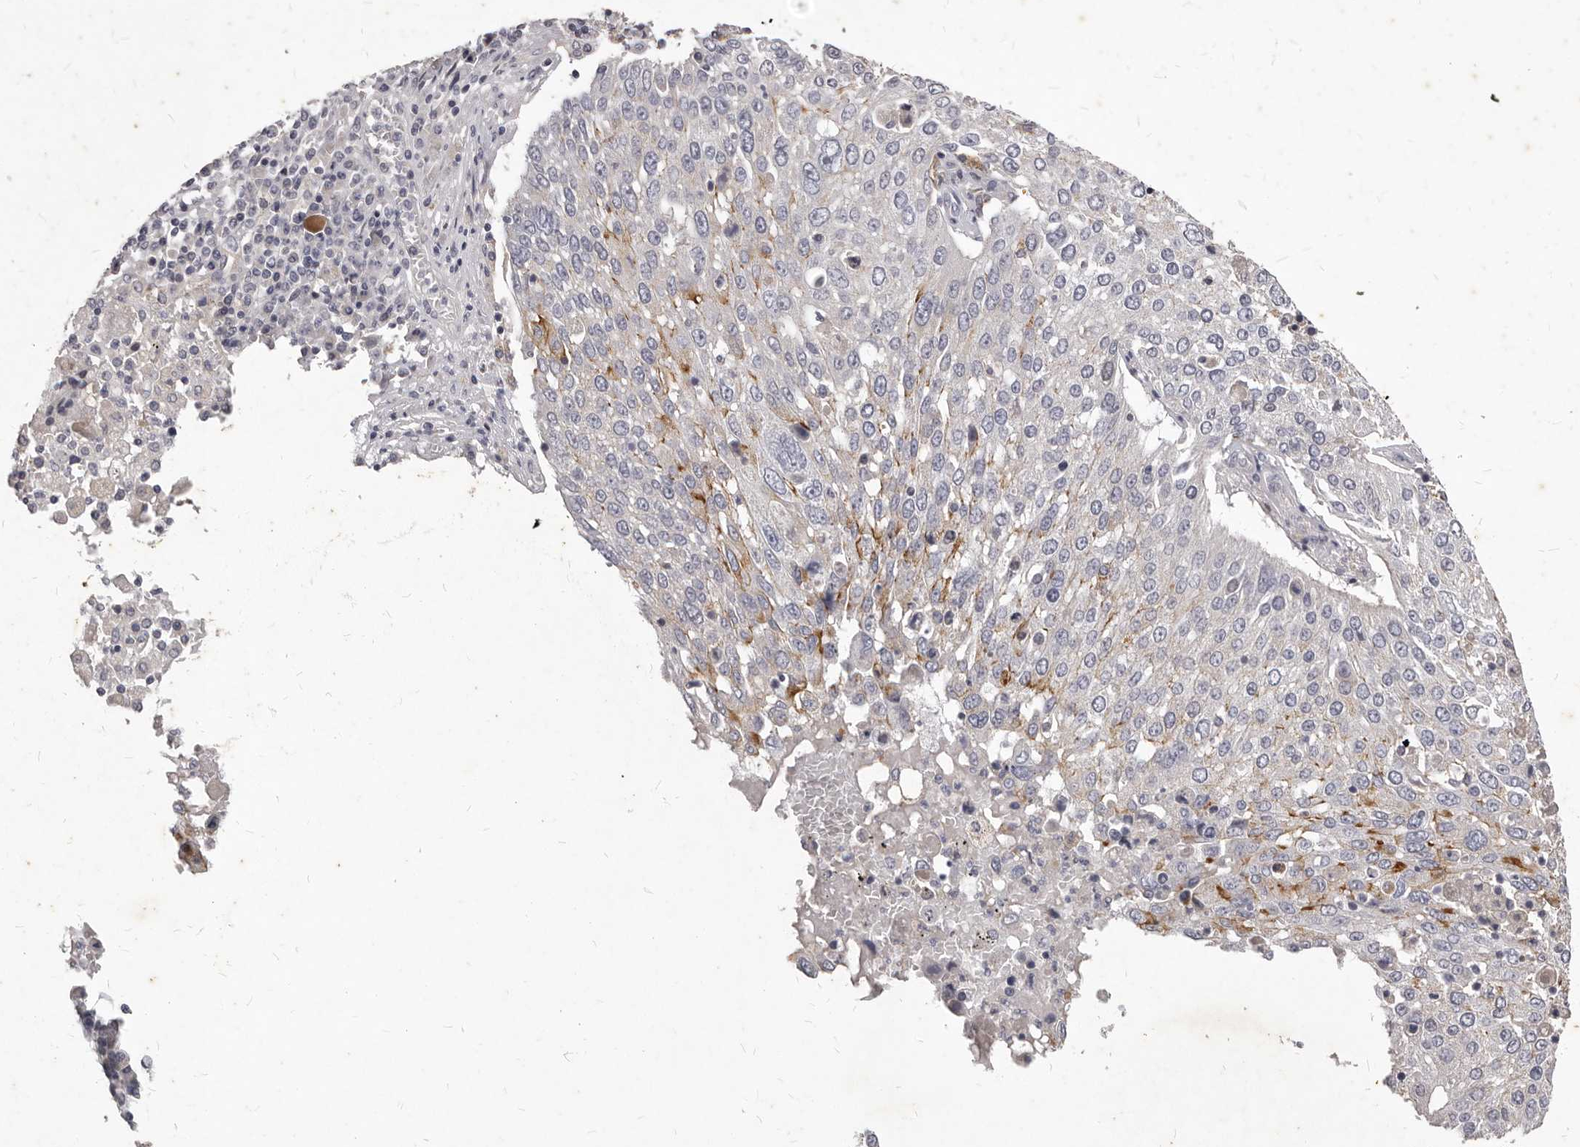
{"staining": {"intensity": "moderate", "quantity": "<25%", "location": "cytoplasmic/membranous"}, "tissue": "lung cancer", "cell_type": "Tumor cells", "image_type": "cancer", "snomed": [{"axis": "morphology", "description": "Squamous cell carcinoma, NOS"}, {"axis": "topography", "description": "Lung"}], "caption": "Protein expression analysis of human squamous cell carcinoma (lung) reveals moderate cytoplasmic/membranous expression in about <25% of tumor cells.", "gene": "GPRC5C", "patient": {"sex": "male", "age": 65}}